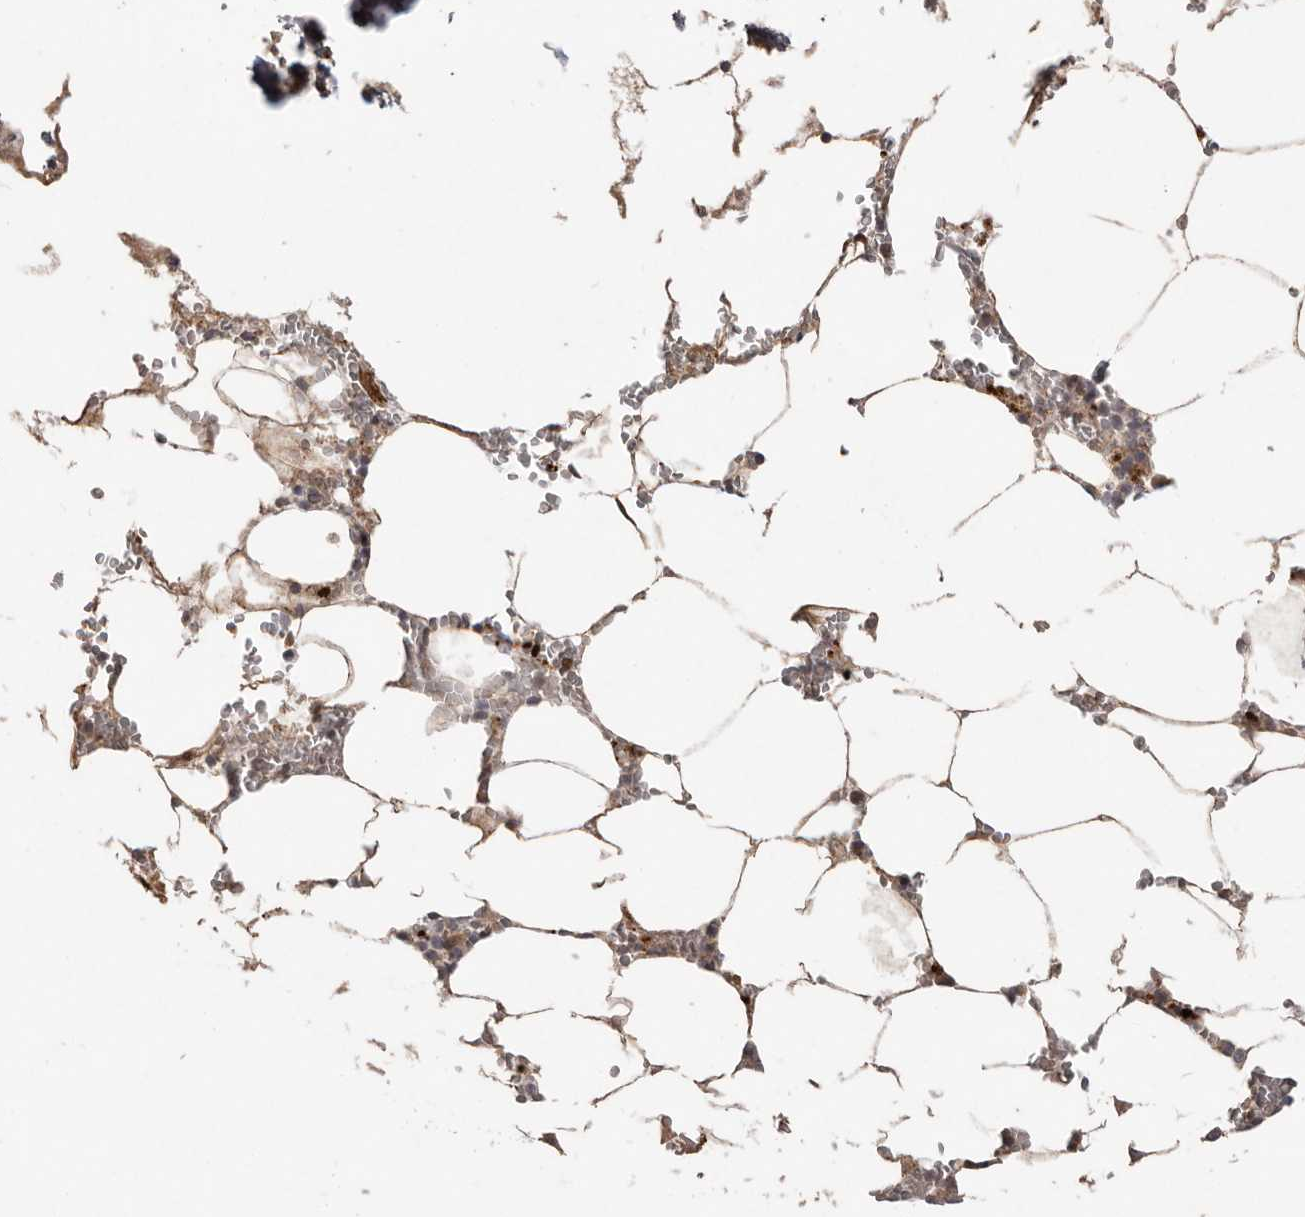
{"staining": {"intensity": "moderate", "quantity": "<25%", "location": "cytoplasmic/membranous"}, "tissue": "bone marrow", "cell_type": "Hematopoietic cells", "image_type": "normal", "snomed": [{"axis": "morphology", "description": "Normal tissue, NOS"}, {"axis": "topography", "description": "Bone marrow"}], "caption": "This is a micrograph of IHC staining of benign bone marrow, which shows moderate expression in the cytoplasmic/membranous of hematopoietic cells.", "gene": "PLOD2", "patient": {"sex": "male", "age": 70}}